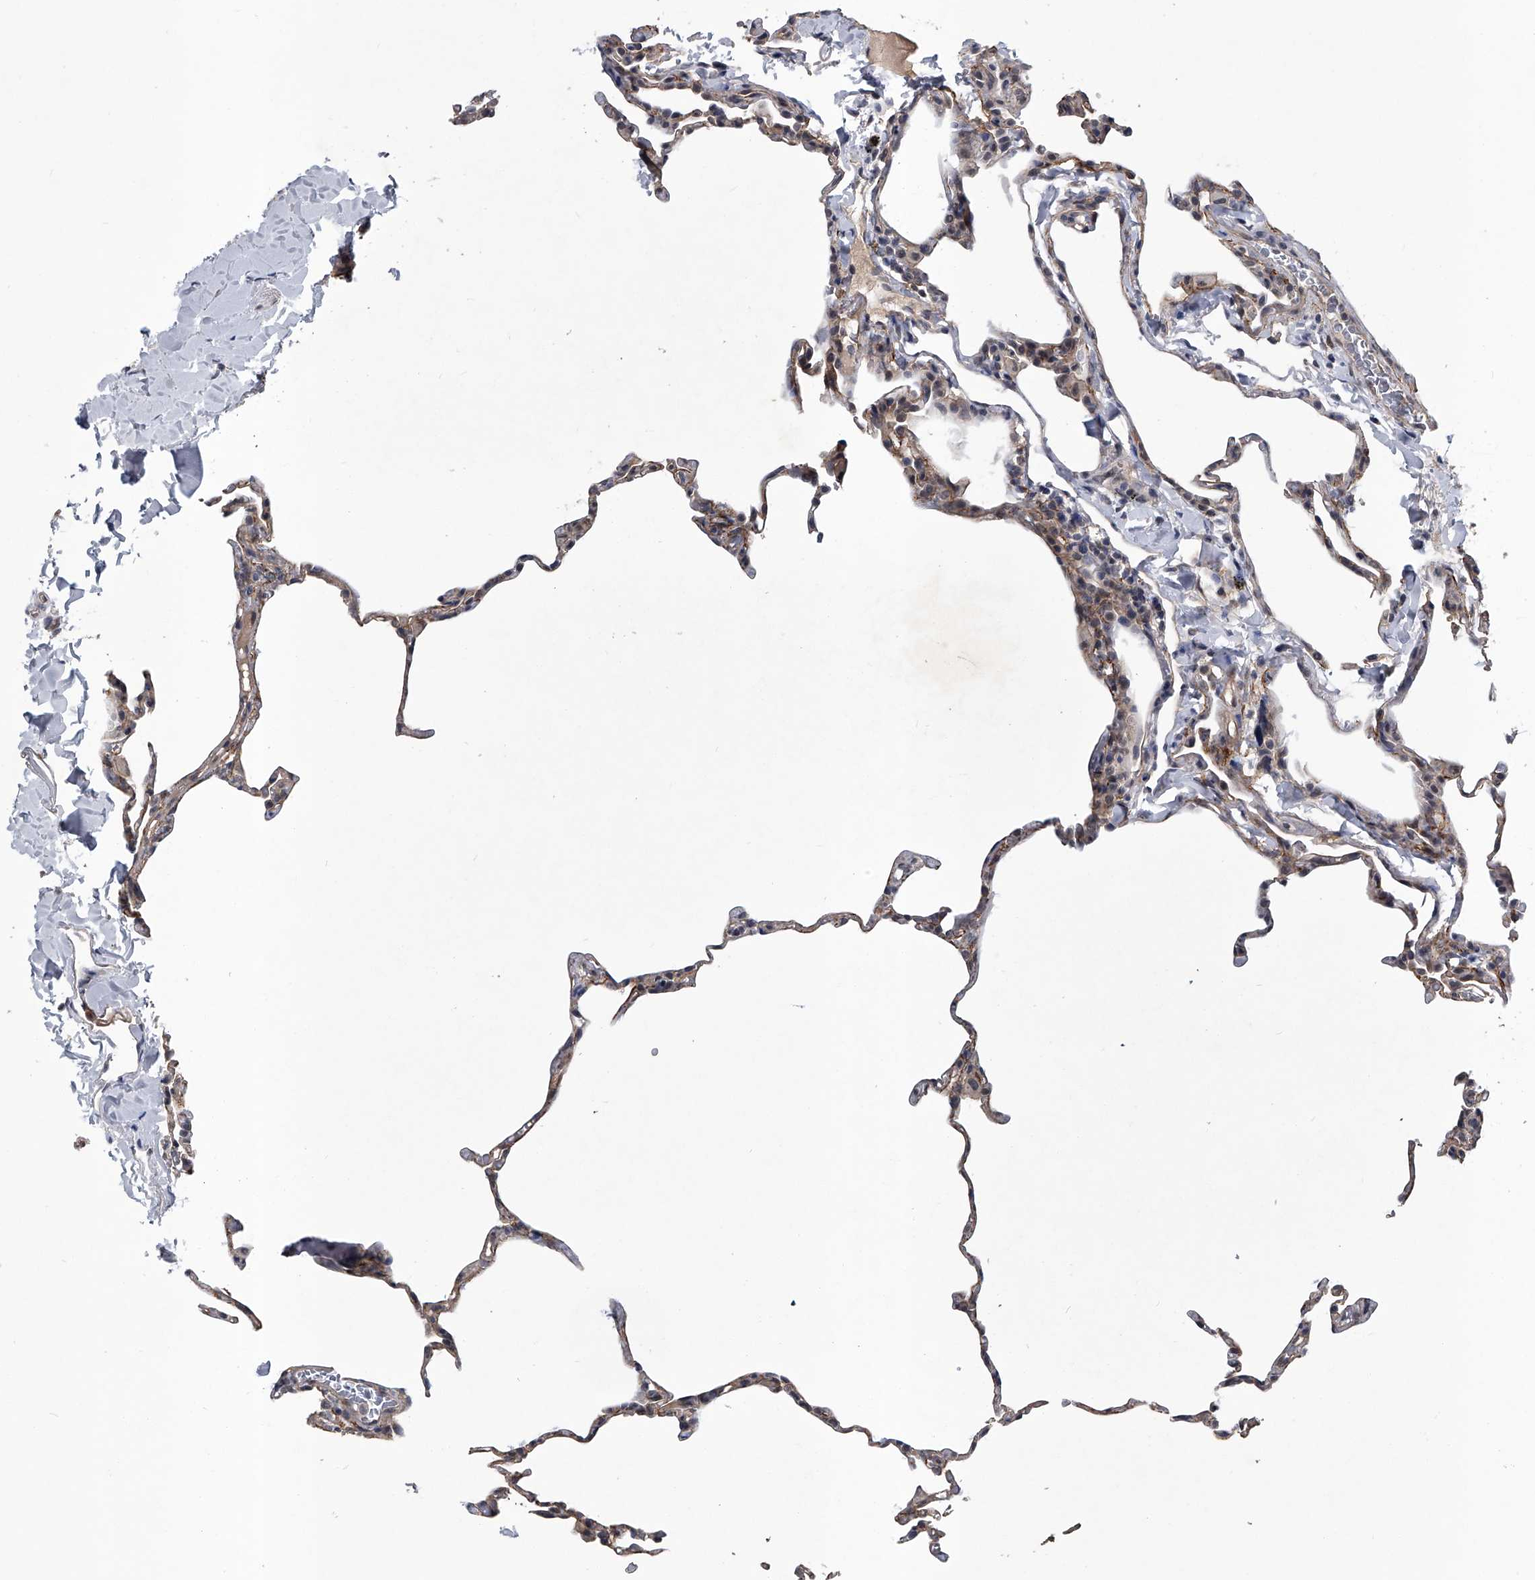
{"staining": {"intensity": "negative", "quantity": "none", "location": "none"}, "tissue": "lung", "cell_type": "Alveolar cells", "image_type": "normal", "snomed": [{"axis": "morphology", "description": "Normal tissue, NOS"}, {"axis": "topography", "description": "Lung"}], "caption": "Immunohistochemistry photomicrograph of benign lung: human lung stained with DAB demonstrates no significant protein staining in alveolar cells.", "gene": "SLC12A8", "patient": {"sex": "male", "age": 20}}